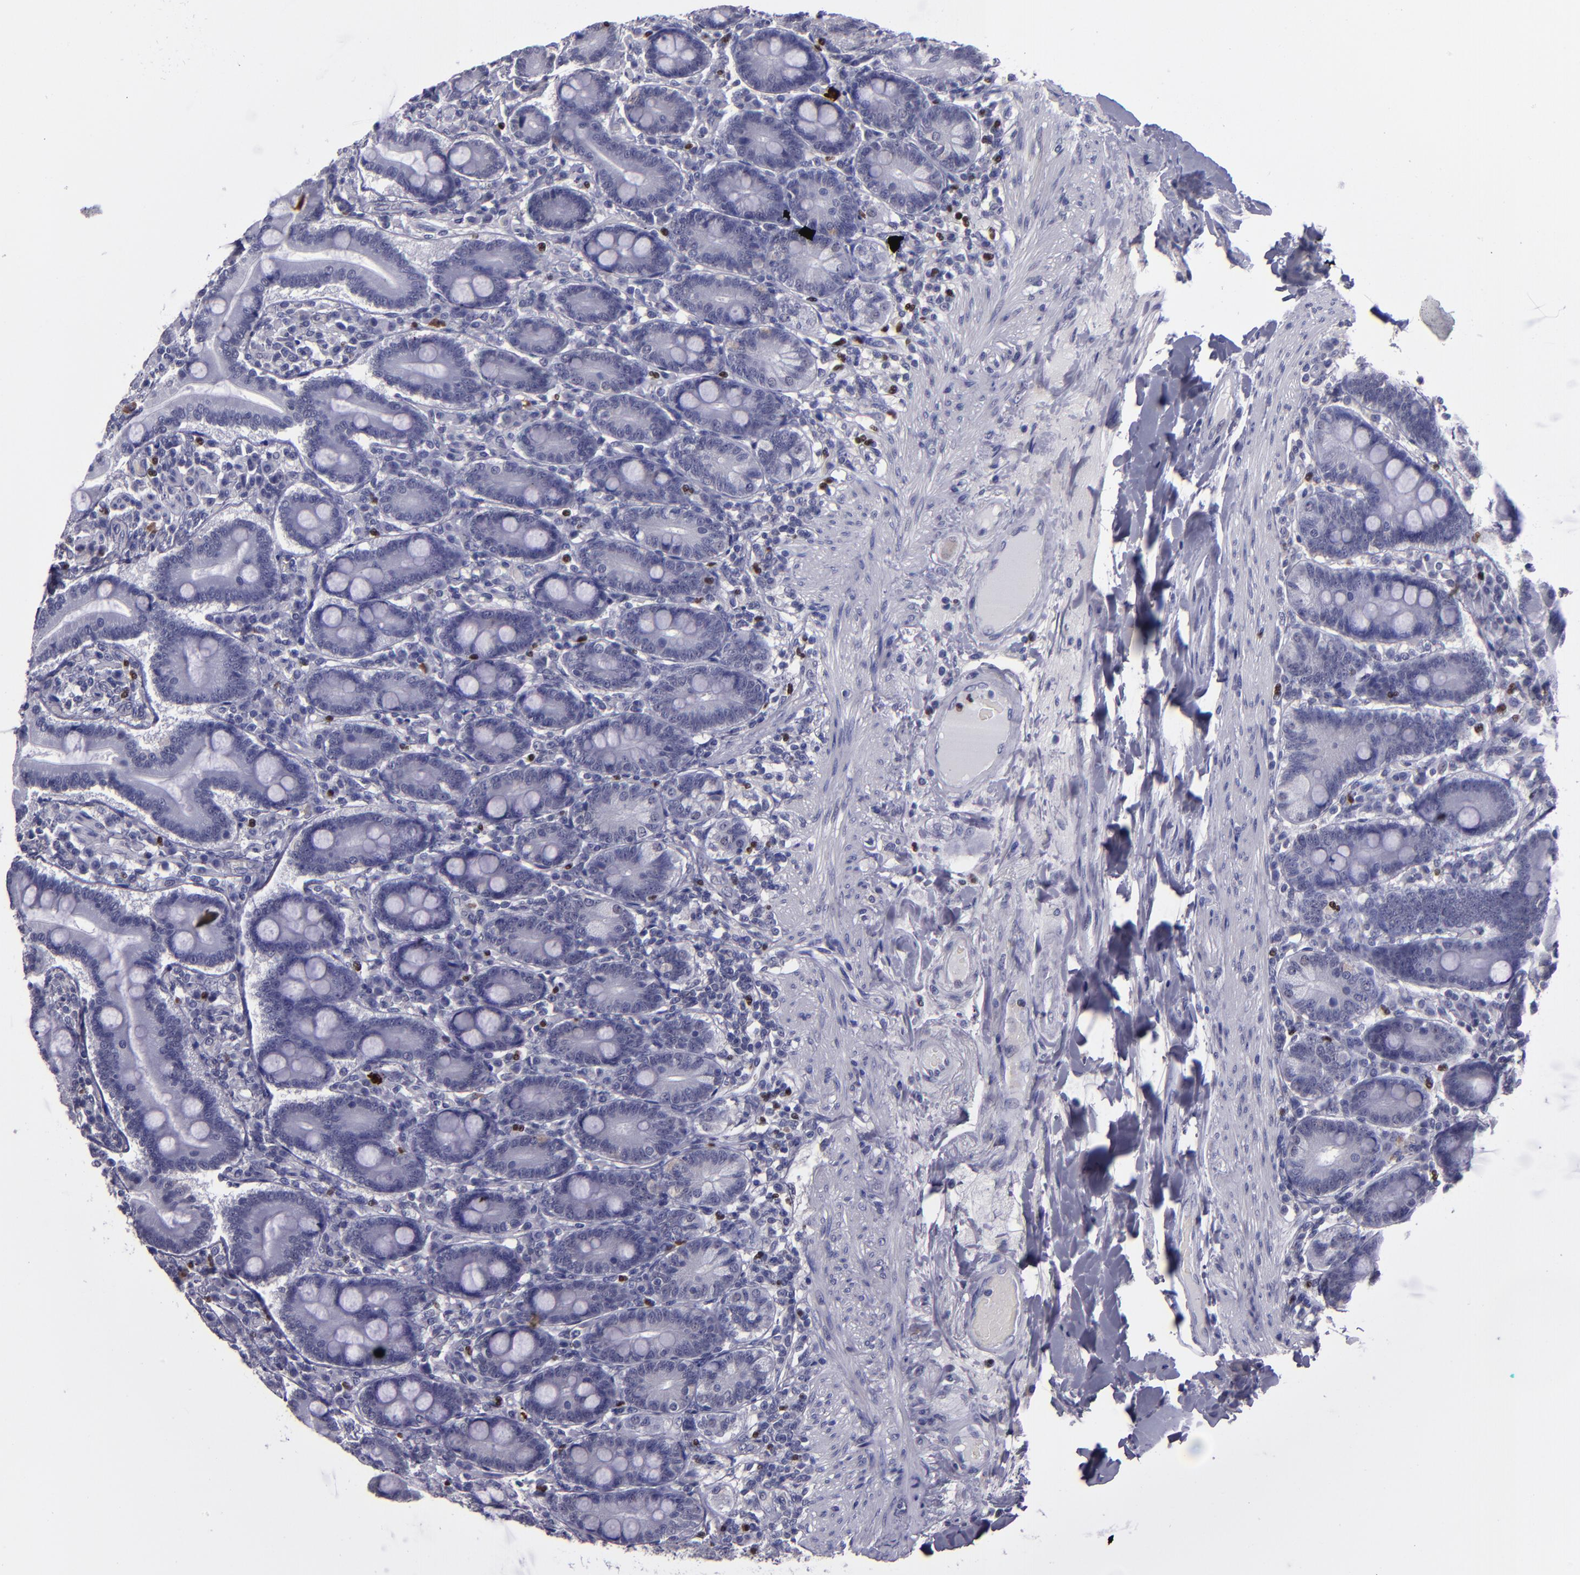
{"staining": {"intensity": "negative", "quantity": "none", "location": "none"}, "tissue": "duodenum", "cell_type": "Glandular cells", "image_type": "normal", "snomed": [{"axis": "morphology", "description": "Normal tissue, NOS"}, {"axis": "topography", "description": "Duodenum"}], "caption": "The image reveals no staining of glandular cells in normal duodenum.", "gene": "CEBPE", "patient": {"sex": "female", "age": 64}}